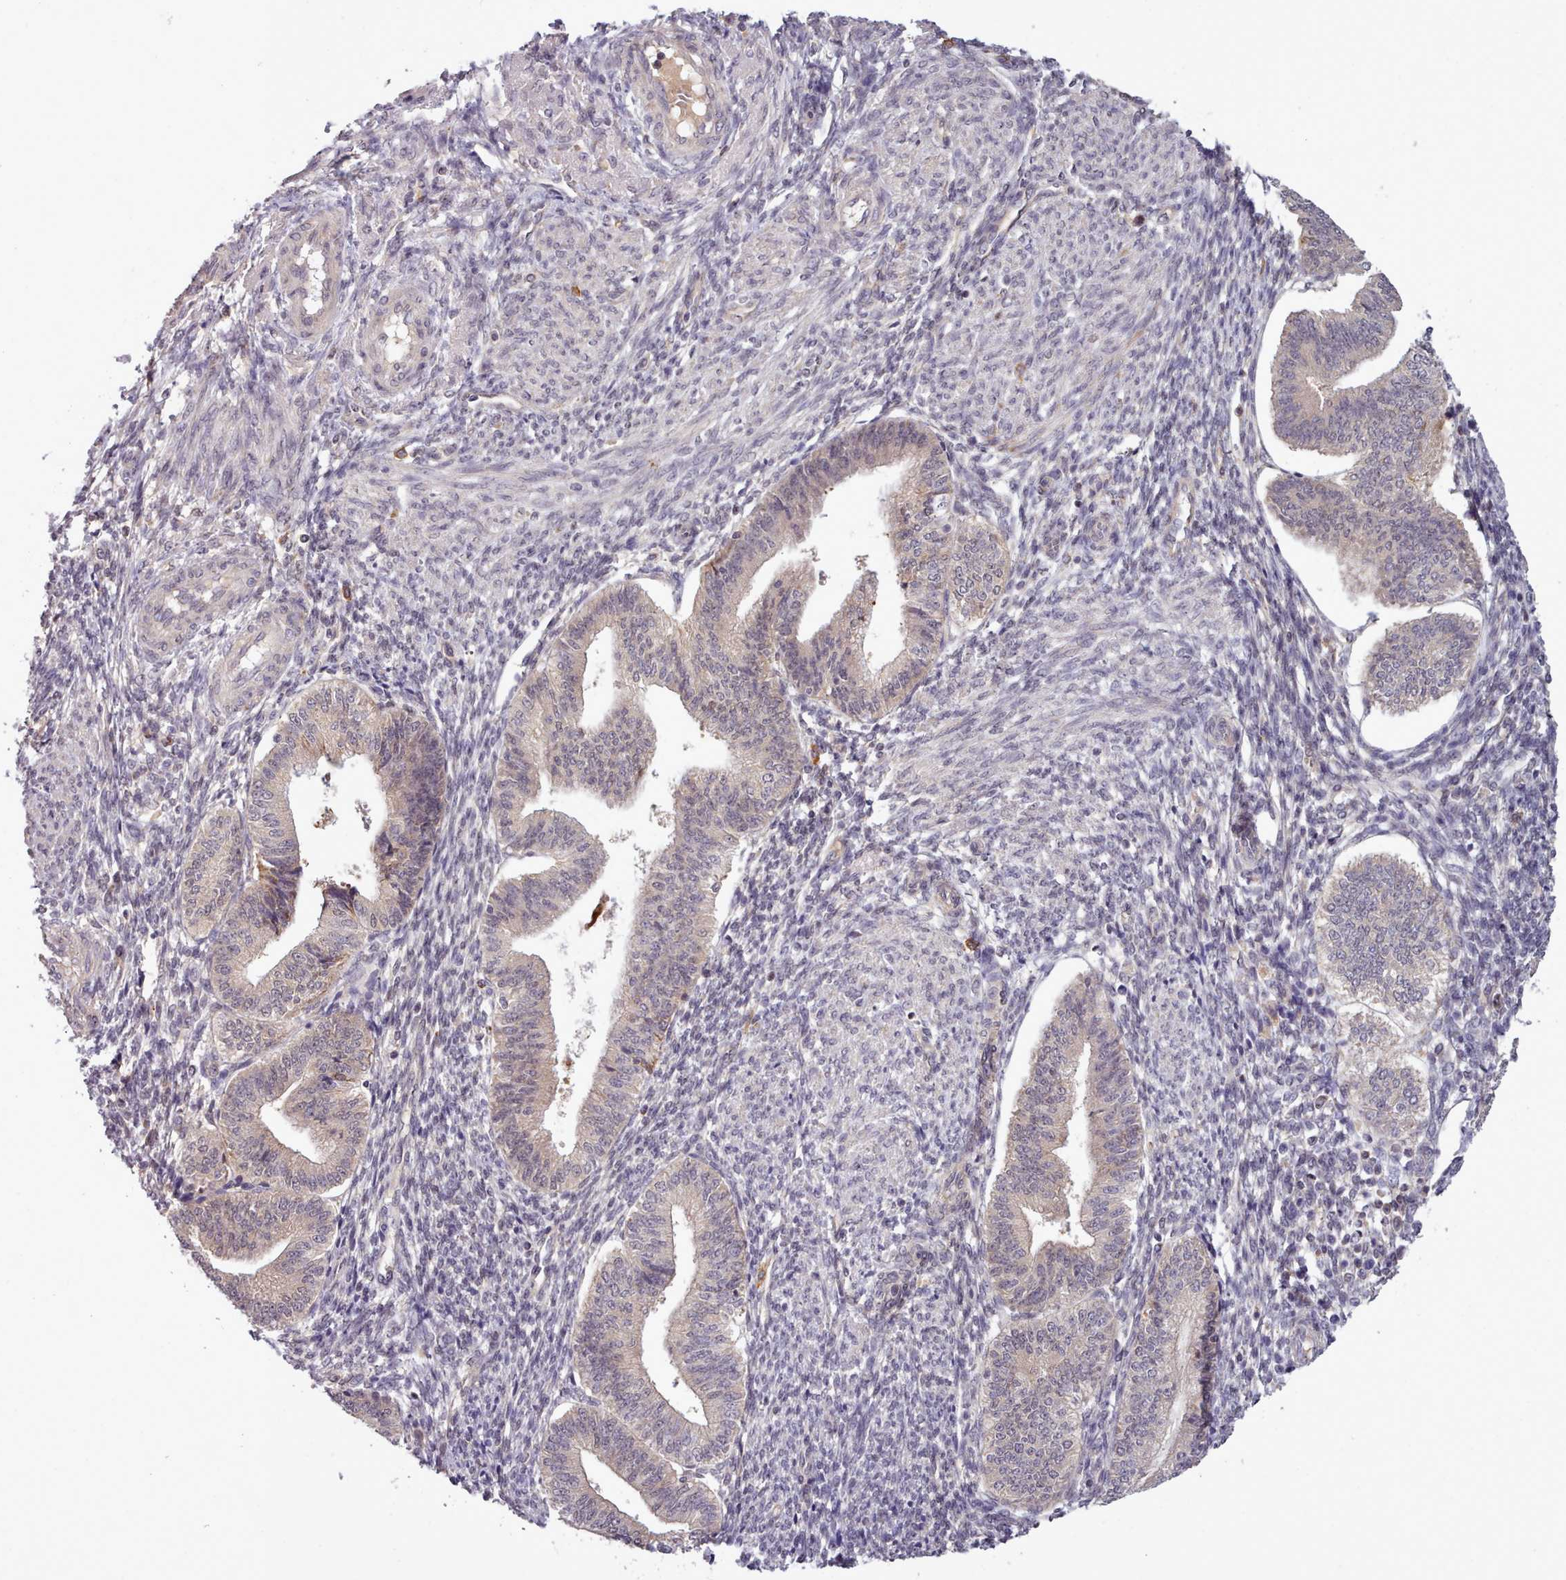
{"staining": {"intensity": "negative", "quantity": "none", "location": "none"}, "tissue": "endometrium", "cell_type": "Cells in endometrial stroma", "image_type": "normal", "snomed": [{"axis": "morphology", "description": "Normal tissue, NOS"}, {"axis": "topography", "description": "Endometrium"}], "caption": "A photomicrograph of endometrium stained for a protein demonstrates no brown staining in cells in endometrial stroma. (Immunohistochemistry, brightfield microscopy, high magnification).", "gene": "ARL17A", "patient": {"sex": "female", "age": 34}}